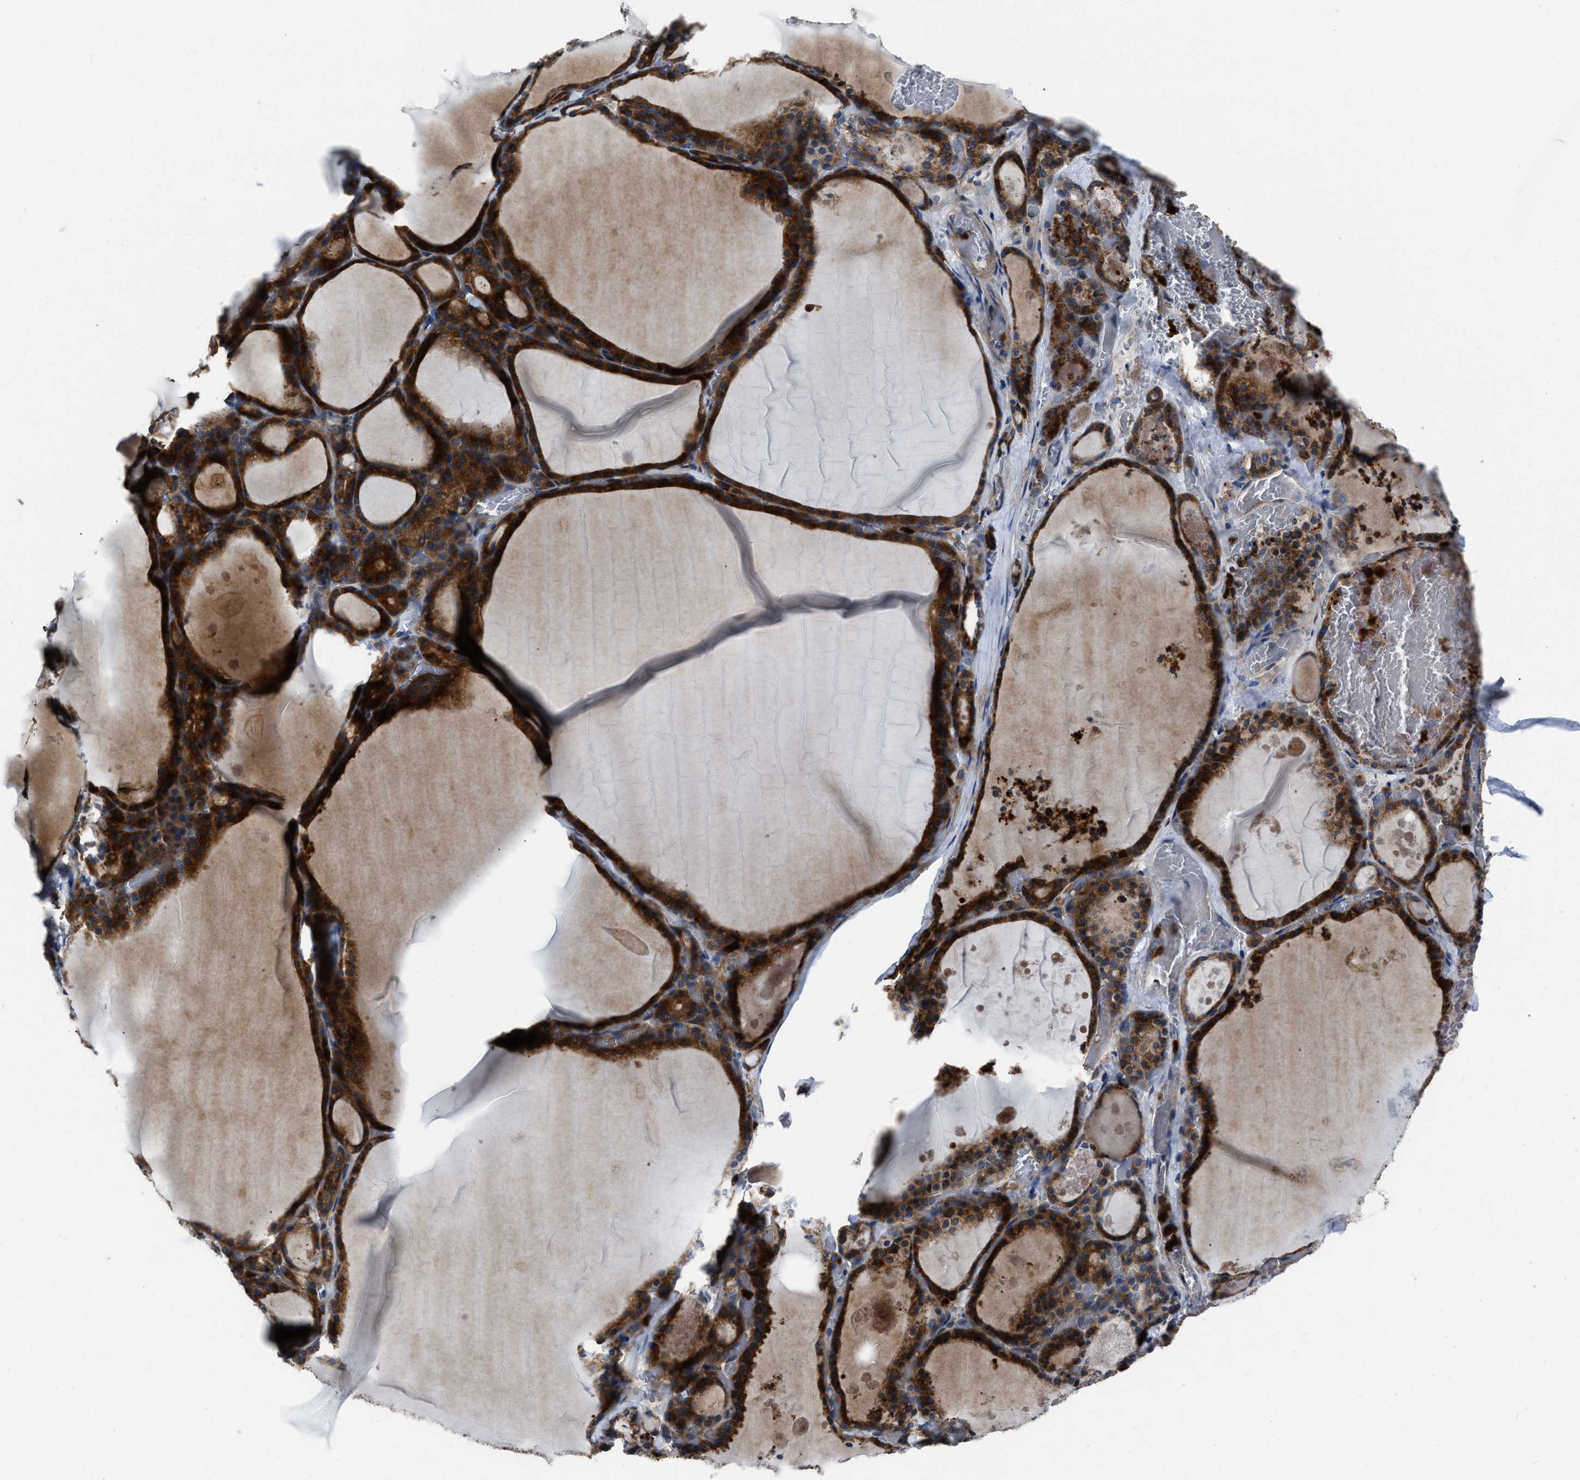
{"staining": {"intensity": "strong", "quantity": ">75%", "location": "cytoplasmic/membranous"}, "tissue": "thyroid gland", "cell_type": "Glandular cells", "image_type": "normal", "snomed": [{"axis": "morphology", "description": "Normal tissue, NOS"}, {"axis": "topography", "description": "Thyroid gland"}], "caption": "Immunohistochemistry (IHC) of benign human thyroid gland demonstrates high levels of strong cytoplasmic/membranous positivity in approximately >75% of glandular cells. (DAB = brown stain, brightfield microscopy at high magnification).", "gene": "ANGPT1", "patient": {"sex": "male", "age": 56}}